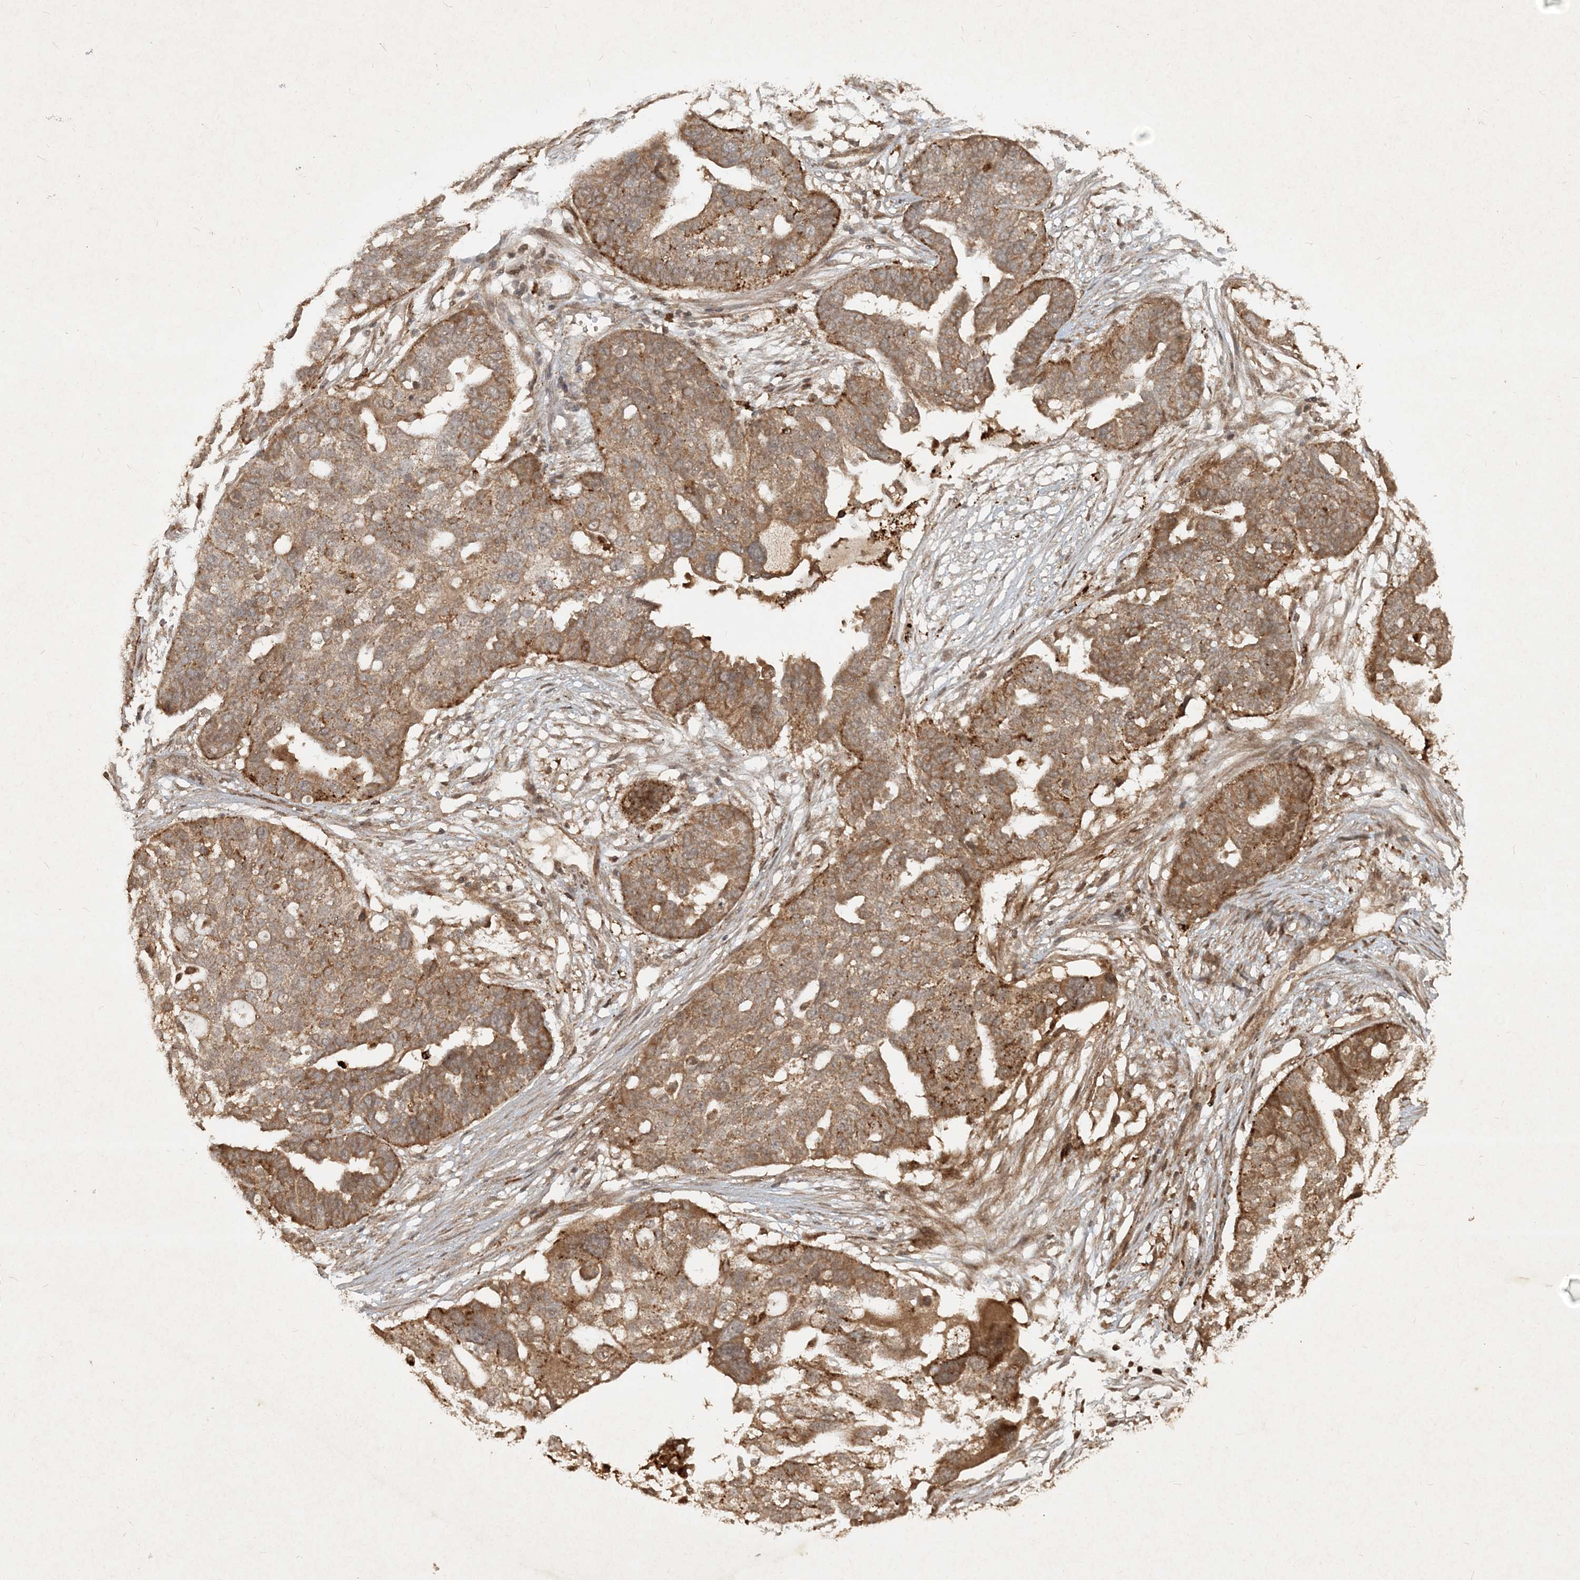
{"staining": {"intensity": "moderate", "quantity": ">75%", "location": "cytoplasmic/membranous"}, "tissue": "ovarian cancer", "cell_type": "Tumor cells", "image_type": "cancer", "snomed": [{"axis": "morphology", "description": "Cystadenocarcinoma, serous, NOS"}, {"axis": "topography", "description": "Ovary"}], "caption": "Protein analysis of ovarian serous cystadenocarcinoma tissue shows moderate cytoplasmic/membranous staining in about >75% of tumor cells.", "gene": "NARS1", "patient": {"sex": "female", "age": 59}}